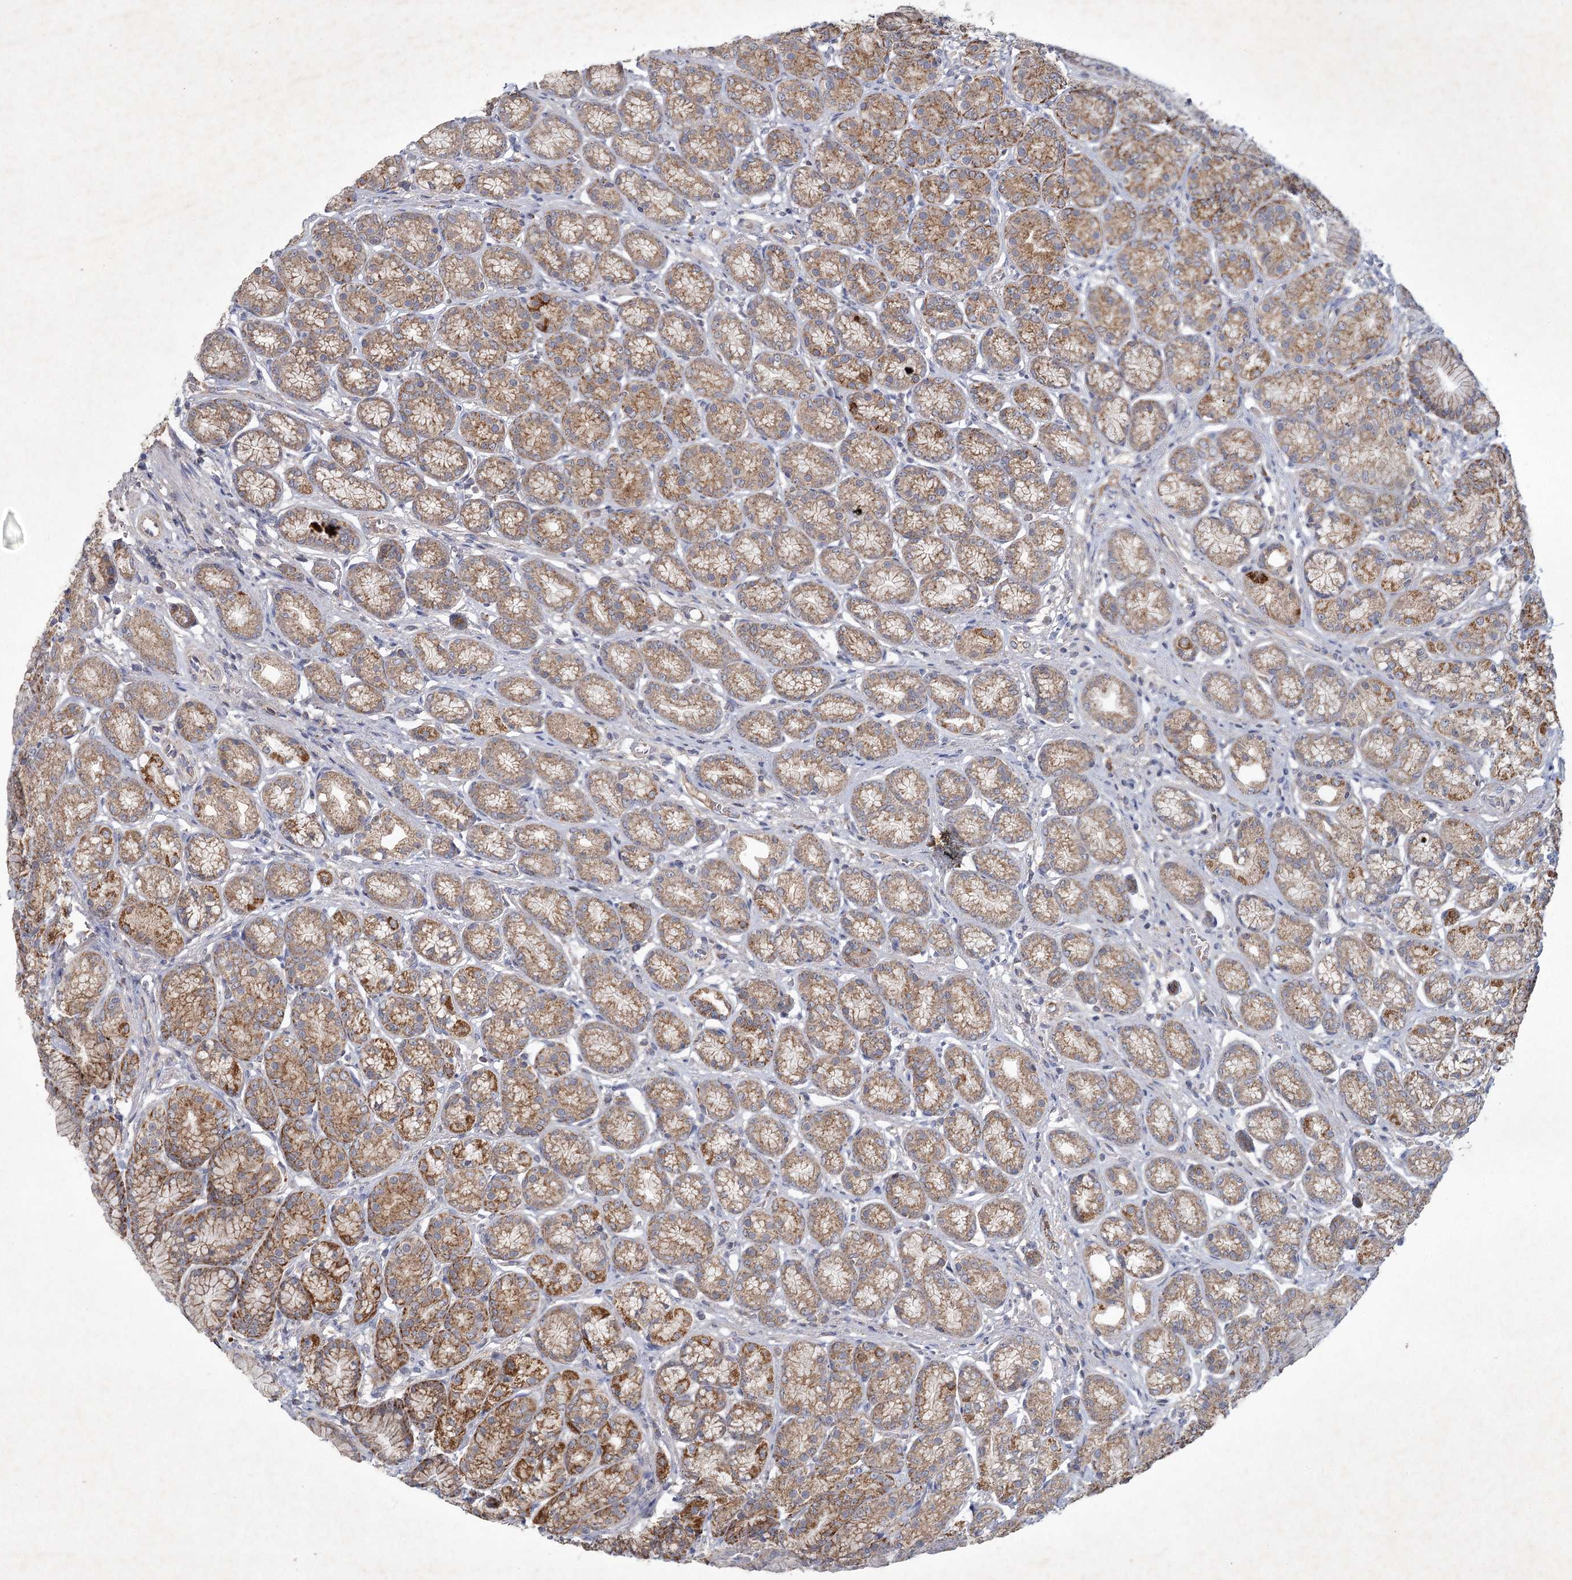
{"staining": {"intensity": "moderate", "quantity": ">75%", "location": "cytoplasmic/membranous"}, "tissue": "stomach", "cell_type": "Glandular cells", "image_type": "normal", "snomed": [{"axis": "morphology", "description": "Normal tissue, NOS"}, {"axis": "morphology", "description": "Adenocarcinoma, NOS"}, {"axis": "morphology", "description": "Adenocarcinoma, High grade"}, {"axis": "topography", "description": "Stomach, upper"}, {"axis": "topography", "description": "Stomach"}], "caption": "Immunohistochemistry (IHC) of normal human stomach exhibits medium levels of moderate cytoplasmic/membranous positivity in about >75% of glandular cells. (DAB IHC with brightfield microscopy, high magnification).", "gene": "MRPL44", "patient": {"sex": "female", "age": 65}}